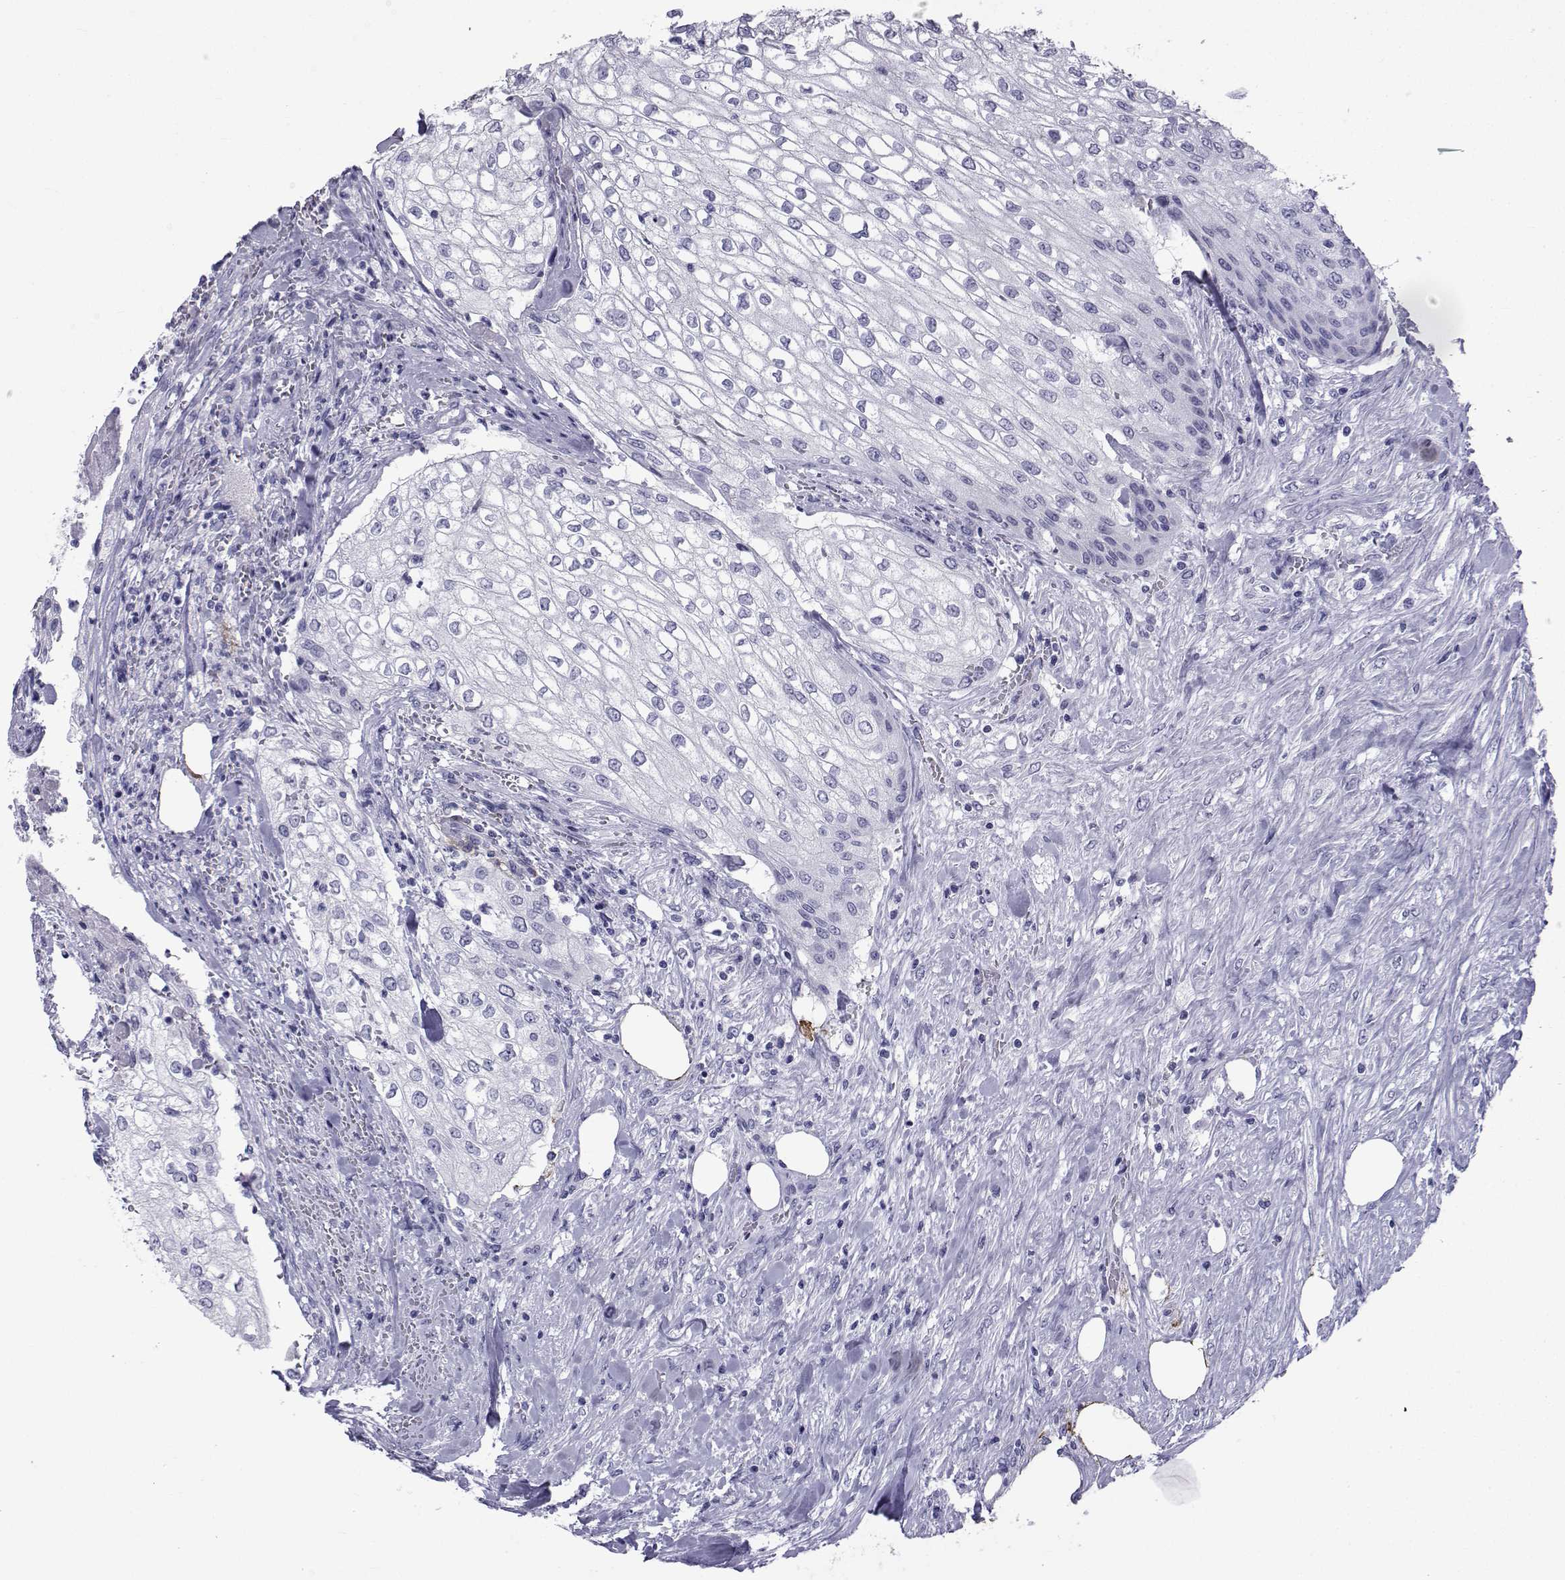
{"staining": {"intensity": "negative", "quantity": "none", "location": "none"}, "tissue": "urothelial cancer", "cell_type": "Tumor cells", "image_type": "cancer", "snomed": [{"axis": "morphology", "description": "Urothelial carcinoma, High grade"}, {"axis": "topography", "description": "Urinary bladder"}], "caption": "IHC histopathology image of neoplastic tissue: urothelial carcinoma (high-grade) stained with DAB reveals no significant protein staining in tumor cells.", "gene": "SPANXD", "patient": {"sex": "male", "age": 62}}